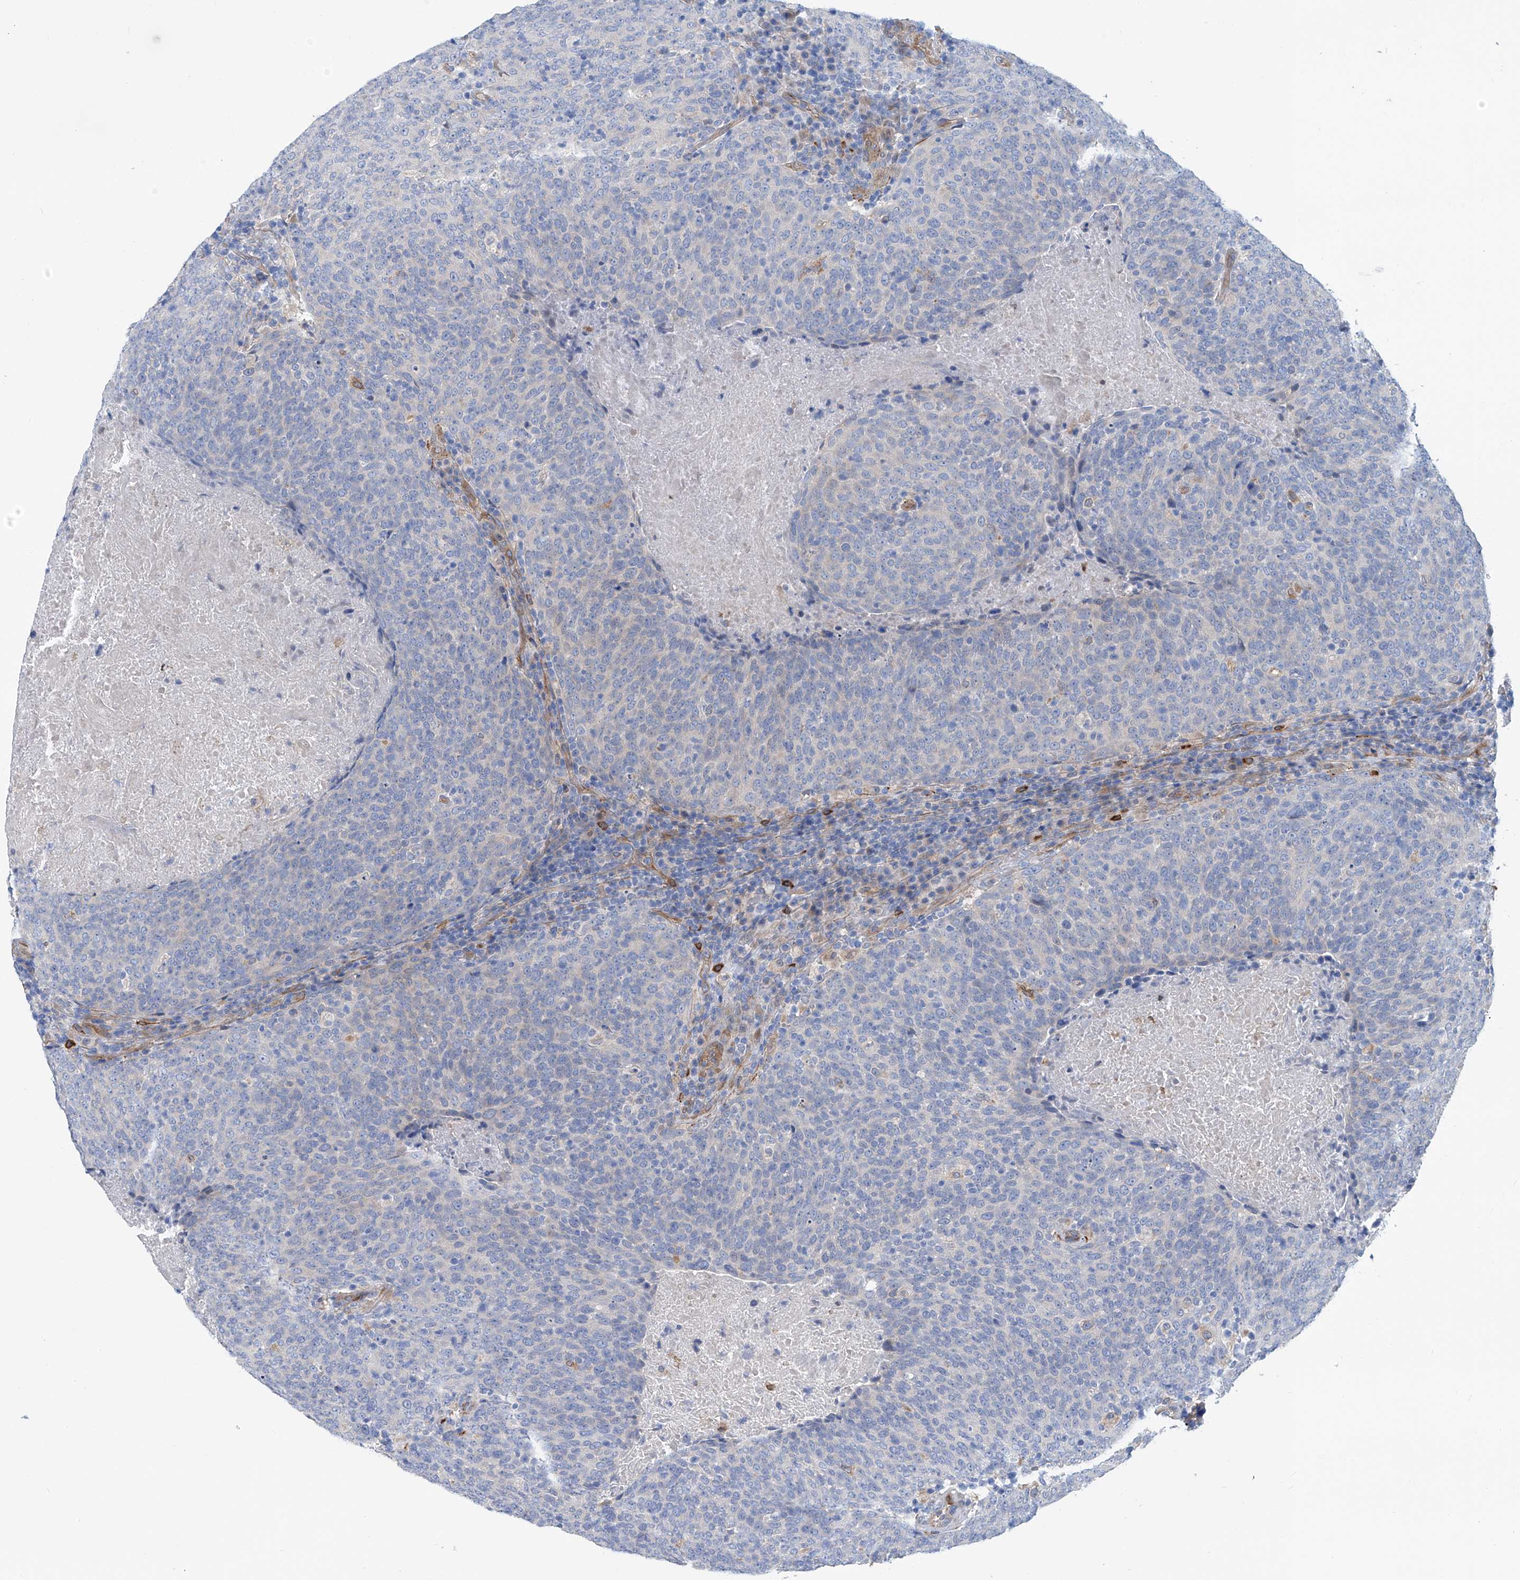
{"staining": {"intensity": "negative", "quantity": "none", "location": "none"}, "tissue": "head and neck cancer", "cell_type": "Tumor cells", "image_type": "cancer", "snomed": [{"axis": "morphology", "description": "Squamous cell carcinoma, NOS"}, {"axis": "morphology", "description": "Squamous cell carcinoma, metastatic, NOS"}, {"axis": "topography", "description": "Lymph node"}, {"axis": "topography", "description": "Head-Neck"}], "caption": "Metastatic squamous cell carcinoma (head and neck) was stained to show a protein in brown. There is no significant positivity in tumor cells. Brightfield microscopy of immunohistochemistry stained with DAB (brown) and hematoxylin (blue), captured at high magnification.", "gene": "TNN", "patient": {"sex": "male", "age": 62}}